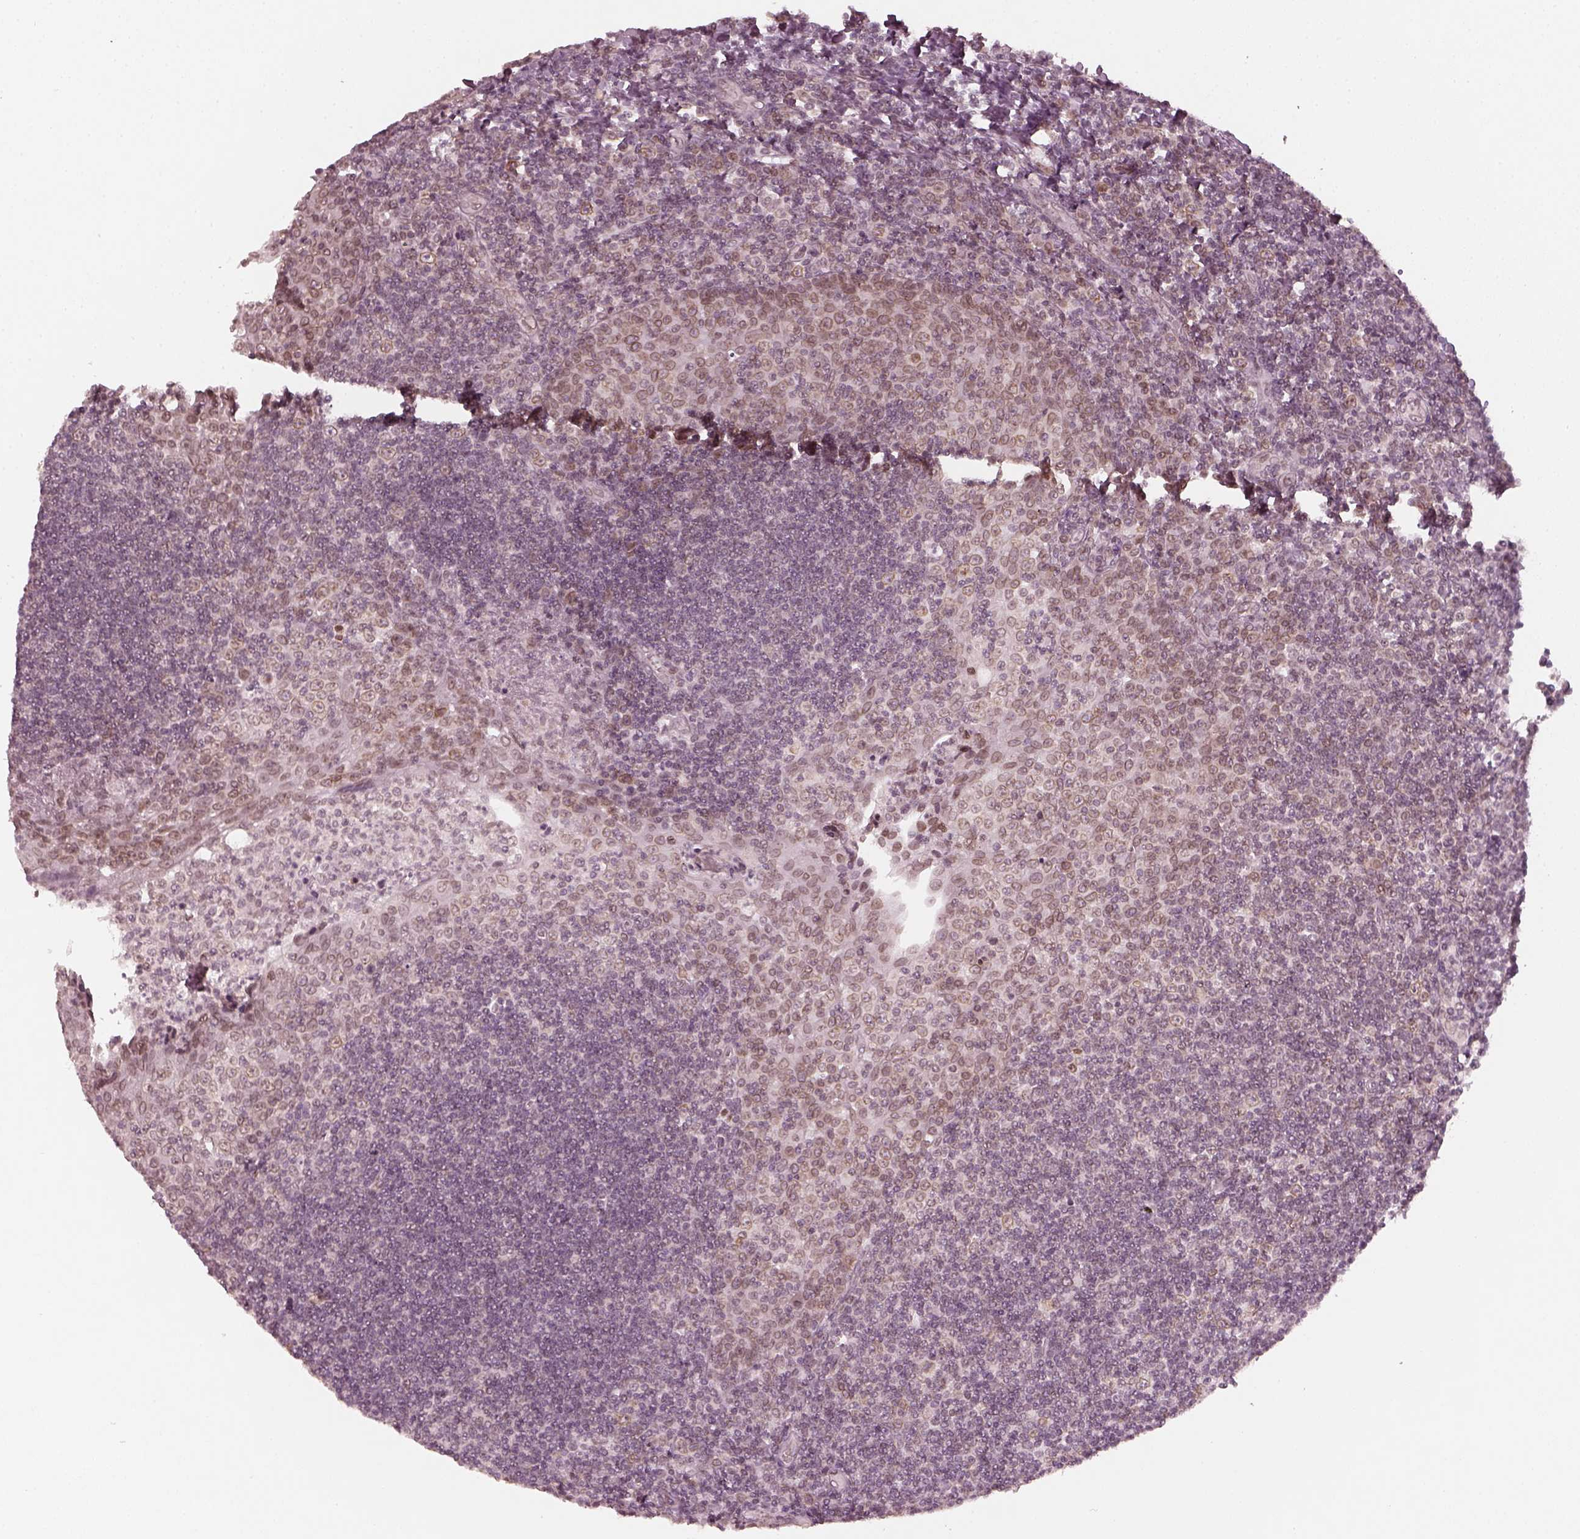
{"staining": {"intensity": "moderate", "quantity": "<25%", "location": "cytoplasmic/membranous,nuclear"}, "tissue": "tonsil", "cell_type": "Germinal center cells", "image_type": "normal", "snomed": [{"axis": "morphology", "description": "Normal tissue, NOS"}, {"axis": "morphology", "description": "Inflammation, NOS"}, {"axis": "topography", "description": "Tonsil"}], "caption": "This micrograph reveals unremarkable tonsil stained with immunohistochemistry (IHC) to label a protein in brown. The cytoplasmic/membranous,nuclear of germinal center cells show moderate positivity for the protein. Nuclei are counter-stained blue.", "gene": "DCAF12", "patient": {"sex": "female", "age": 31}}